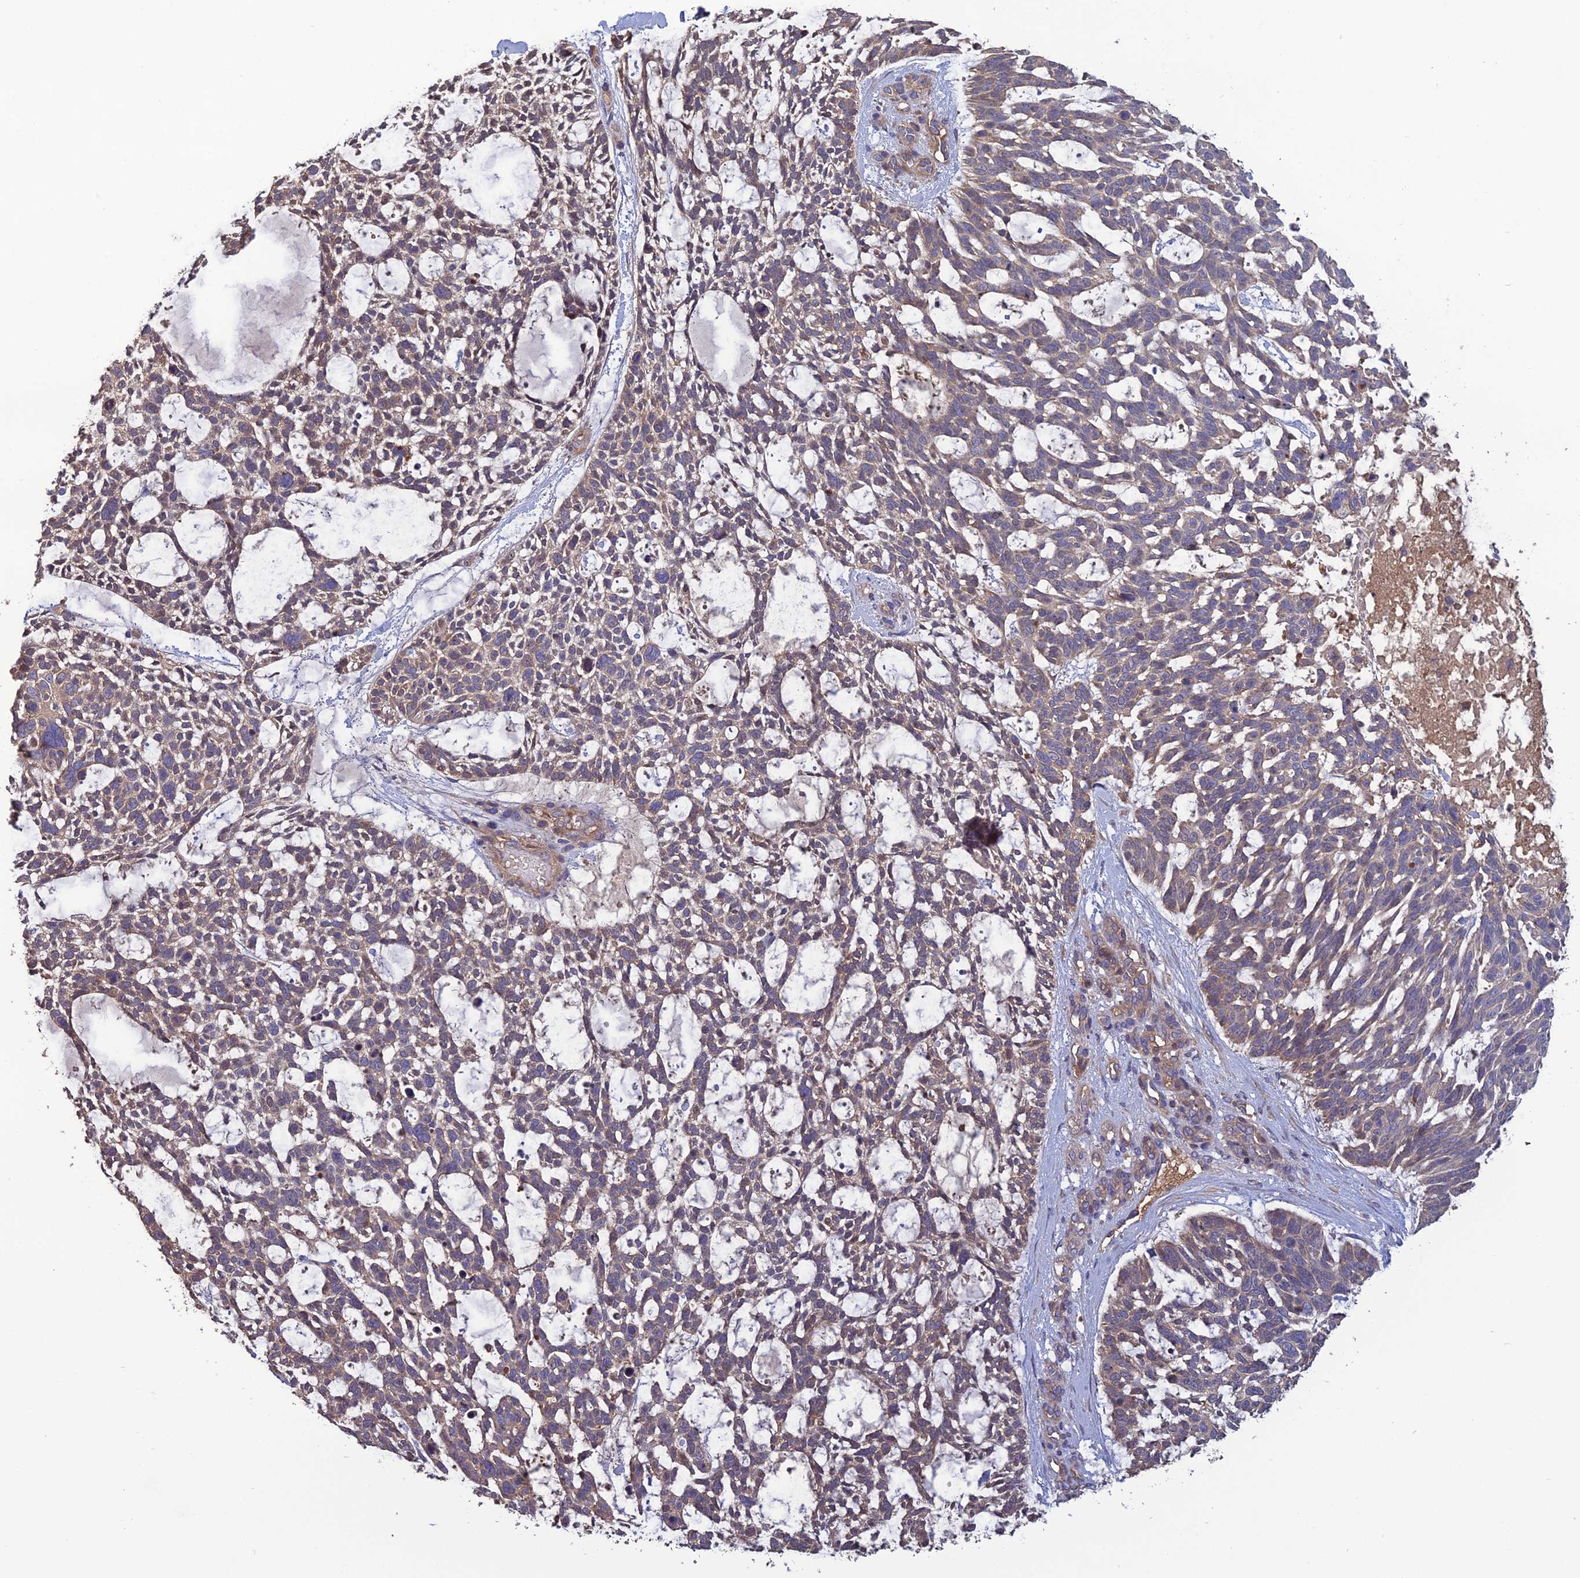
{"staining": {"intensity": "weak", "quantity": "25%-75%", "location": "cytoplasmic/membranous"}, "tissue": "skin cancer", "cell_type": "Tumor cells", "image_type": "cancer", "snomed": [{"axis": "morphology", "description": "Basal cell carcinoma"}, {"axis": "topography", "description": "Skin"}], "caption": "Human basal cell carcinoma (skin) stained with a brown dye shows weak cytoplasmic/membranous positive expression in about 25%-75% of tumor cells.", "gene": "GALR2", "patient": {"sex": "male", "age": 88}}